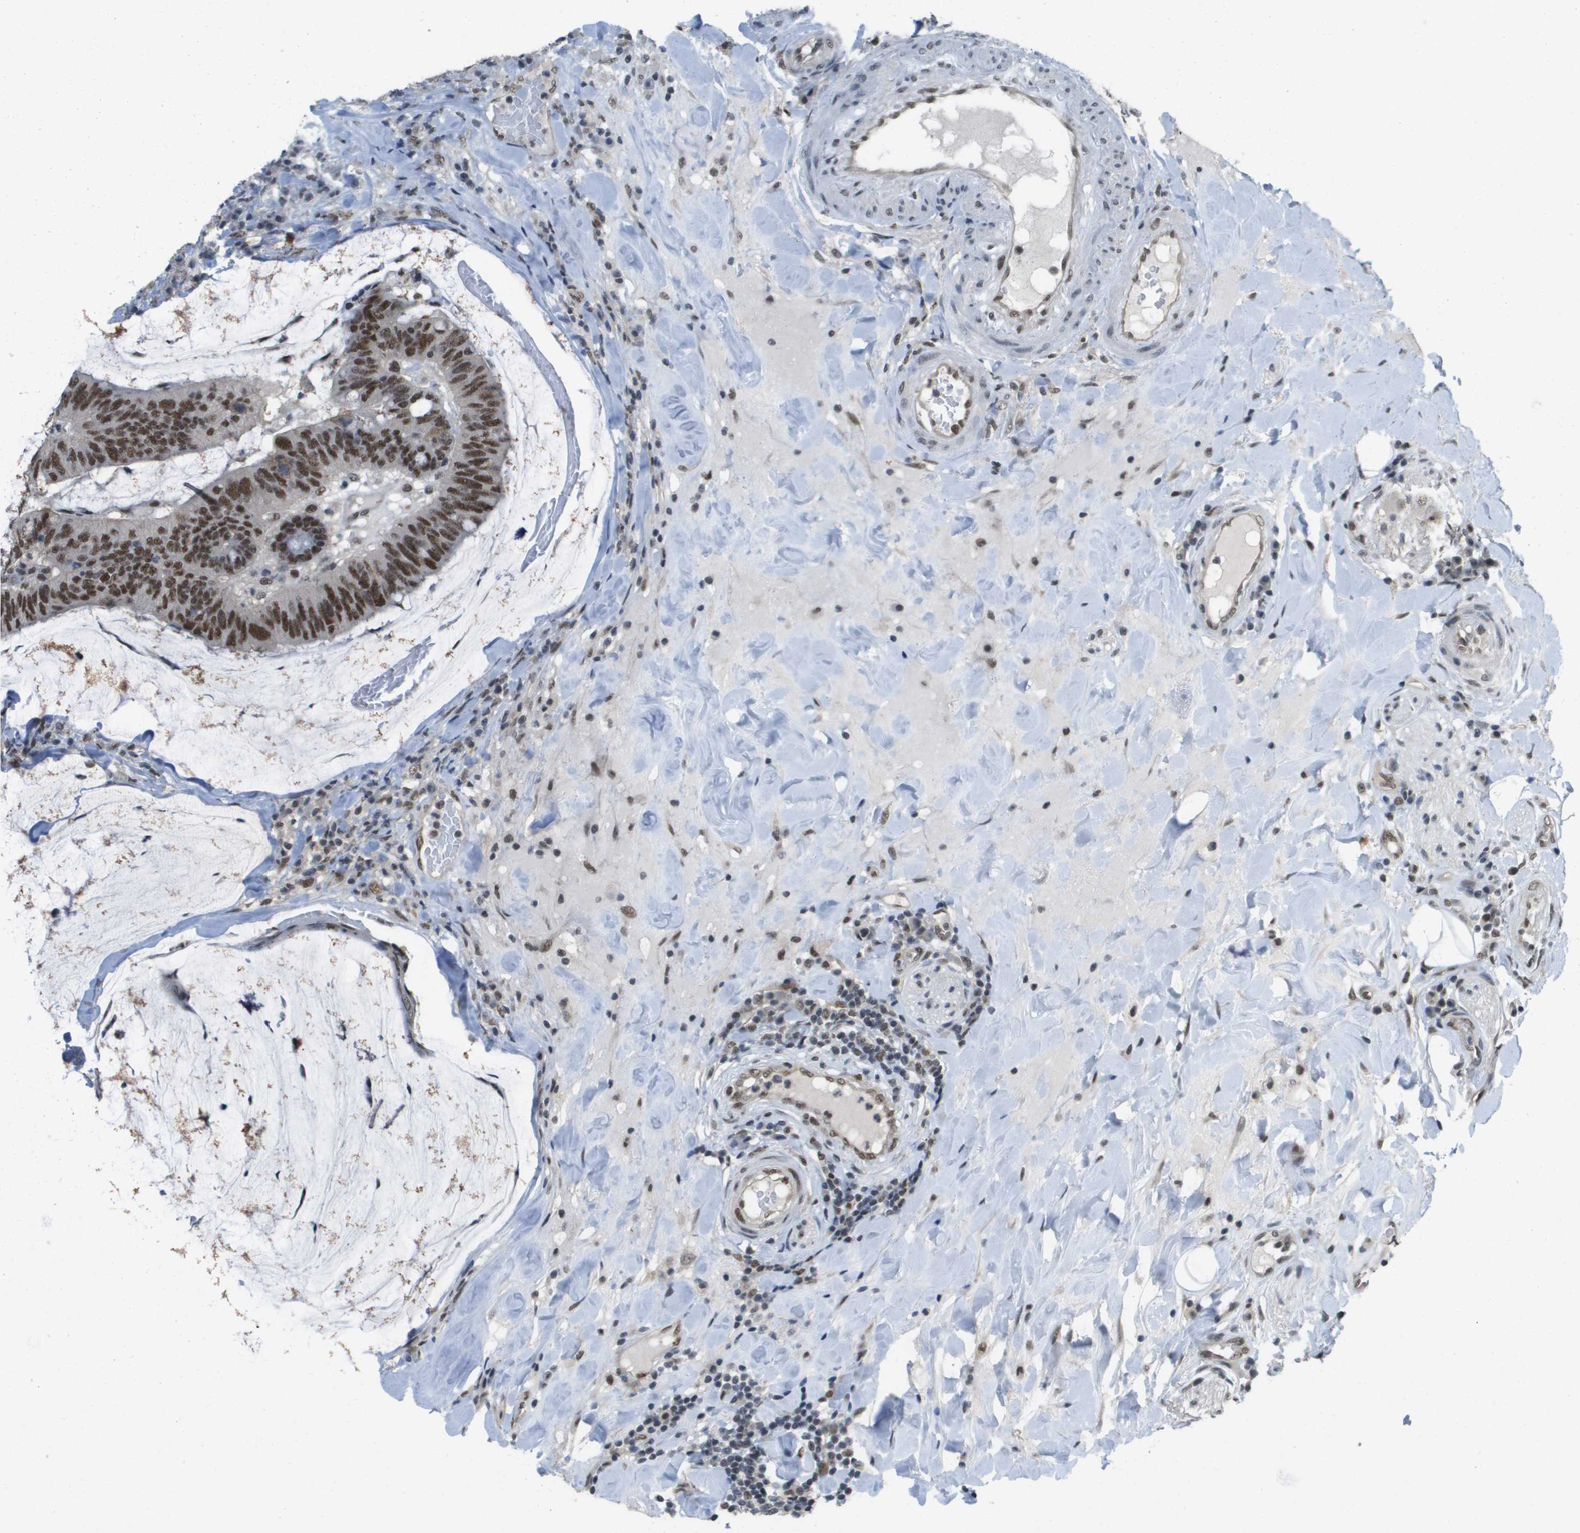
{"staining": {"intensity": "moderate", "quantity": ">75%", "location": "nuclear"}, "tissue": "colorectal cancer", "cell_type": "Tumor cells", "image_type": "cancer", "snomed": [{"axis": "morphology", "description": "Normal tissue, NOS"}, {"axis": "morphology", "description": "Adenocarcinoma, NOS"}, {"axis": "topography", "description": "Colon"}], "caption": "An image of colorectal adenocarcinoma stained for a protein reveals moderate nuclear brown staining in tumor cells.", "gene": "ISY1", "patient": {"sex": "female", "age": 66}}